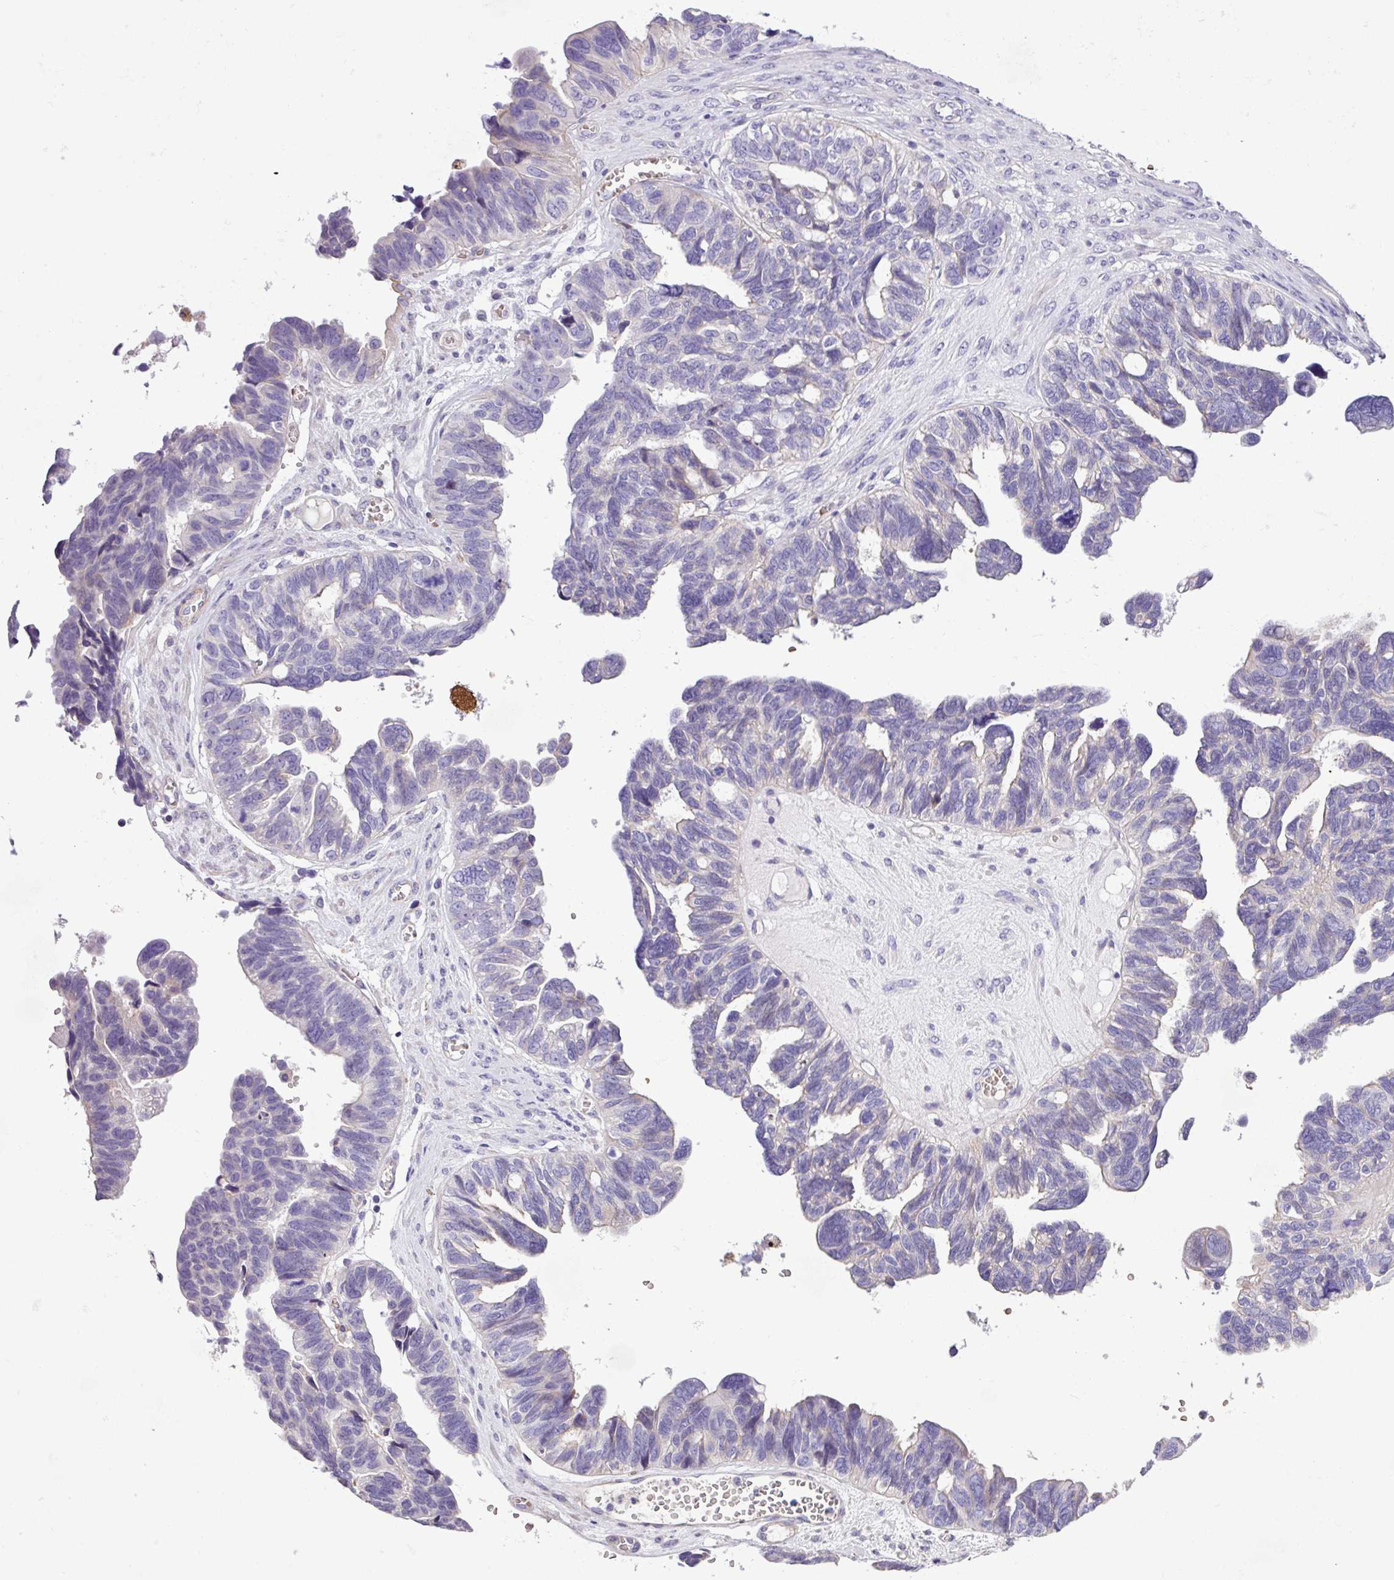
{"staining": {"intensity": "negative", "quantity": "none", "location": "none"}, "tissue": "ovarian cancer", "cell_type": "Tumor cells", "image_type": "cancer", "snomed": [{"axis": "morphology", "description": "Cystadenocarcinoma, serous, NOS"}, {"axis": "topography", "description": "Ovary"}], "caption": "Serous cystadenocarcinoma (ovarian) was stained to show a protein in brown. There is no significant positivity in tumor cells.", "gene": "C11orf91", "patient": {"sex": "female", "age": 79}}